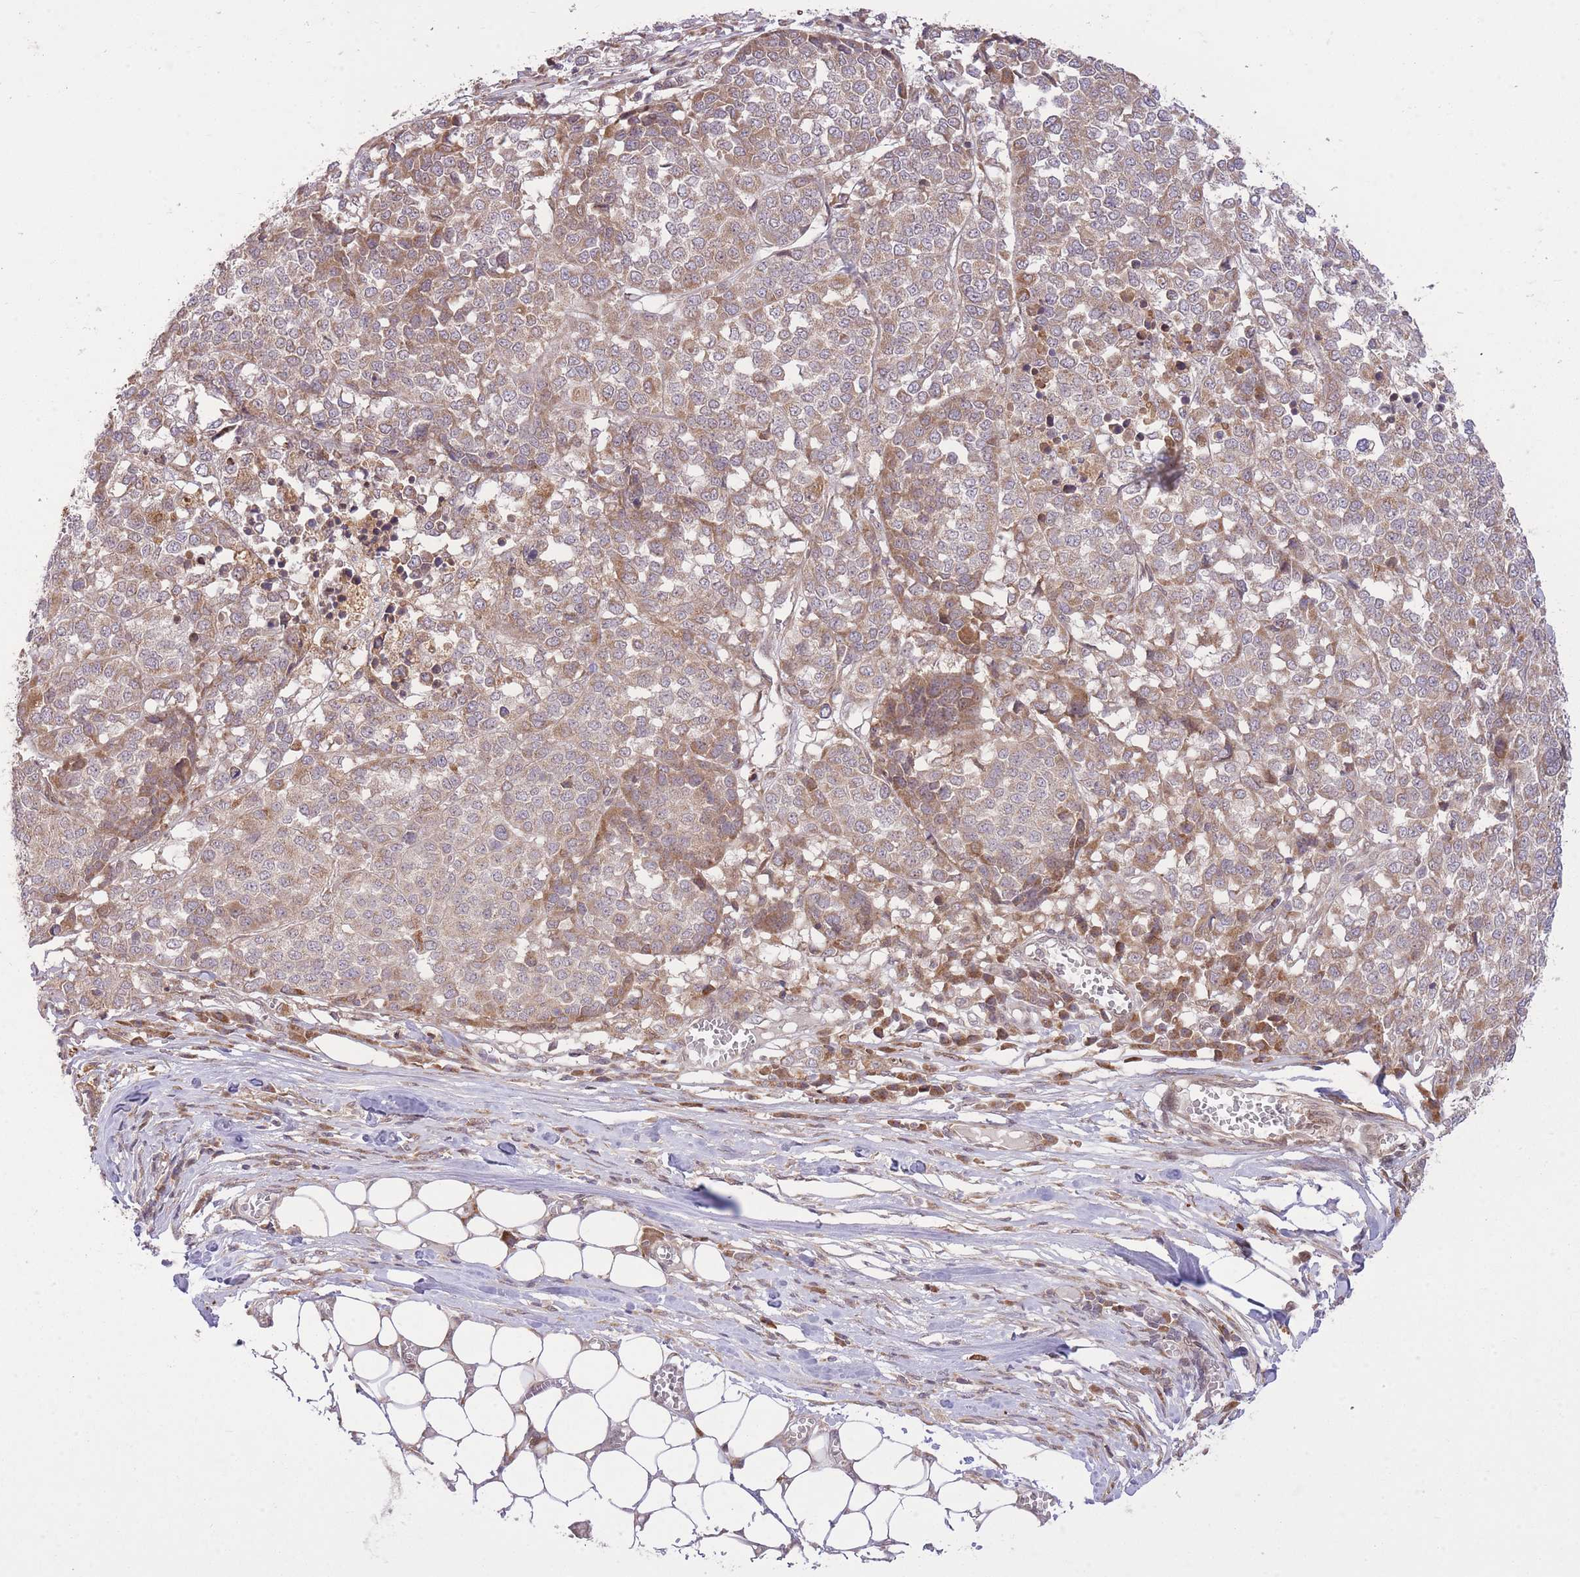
{"staining": {"intensity": "moderate", "quantity": "25%-75%", "location": "cytoplasmic/membranous"}, "tissue": "melanoma", "cell_type": "Tumor cells", "image_type": "cancer", "snomed": [{"axis": "morphology", "description": "Malignant melanoma, Metastatic site"}, {"axis": "topography", "description": "Lymph node"}], "caption": "Brown immunohistochemical staining in melanoma exhibits moderate cytoplasmic/membranous positivity in approximately 25%-75% of tumor cells. (Brightfield microscopy of DAB IHC at high magnification).", "gene": "ZNF391", "patient": {"sex": "male", "age": 44}}